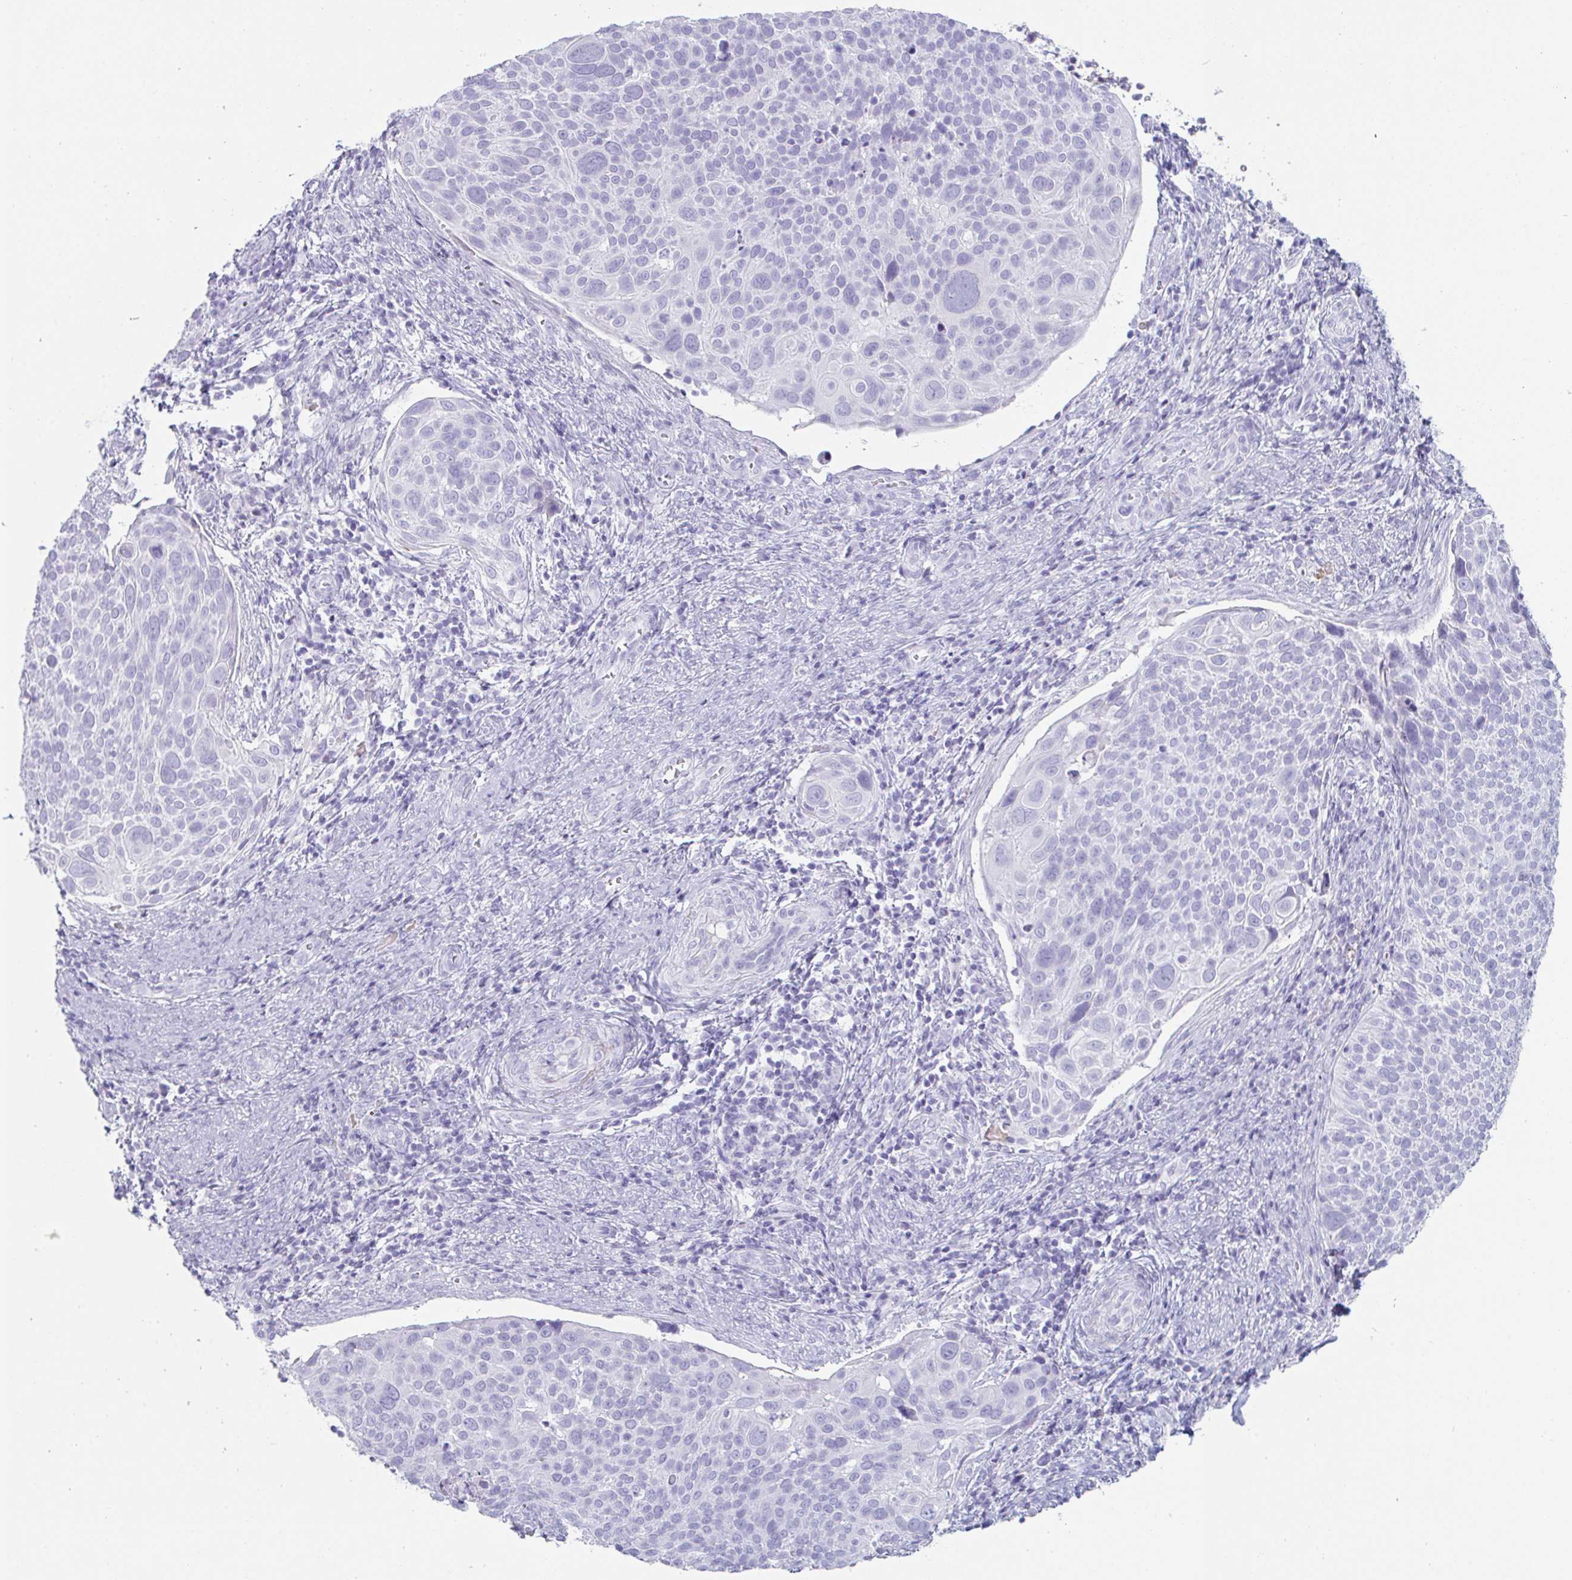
{"staining": {"intensity": "negative", "quantity": "none", "location": "none"}, "tissue": "cervical cancer", "cell_type": "Tumor cells", "image_type": "cancer", "snomed": [{"axis": "morphology", "description": "Squamous cell carcinoma, NOS"}, {"axis": "topography", "description": "Cervix"}], "caption": "The micrograph reveals no significant positivity in tumor cells of cervical cancer. (DAB immunohistochemistry visualized using brightfield microscopy, high magnification).", "gene": "CREG2", "patient": {"sex": "female", "age": 39}}